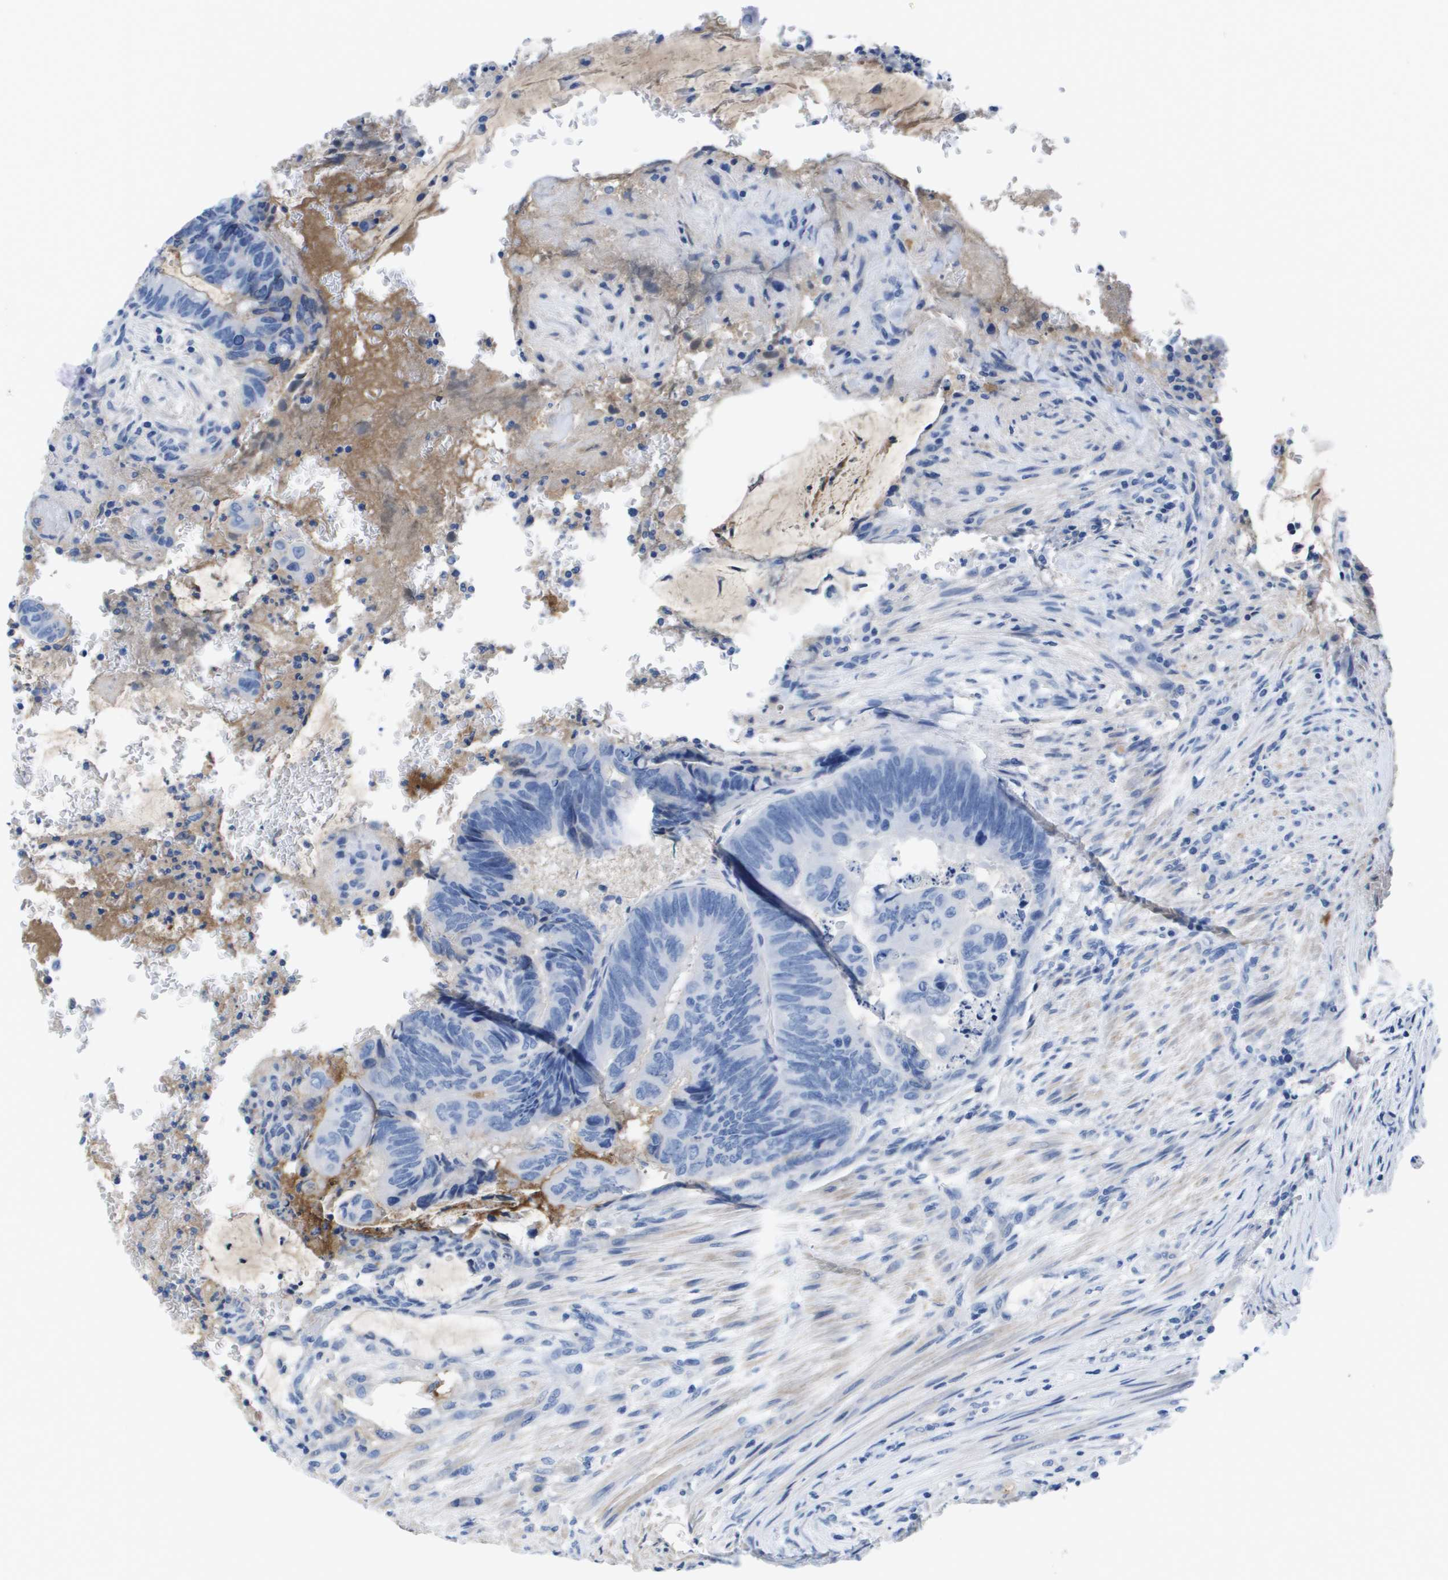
{"staining": {"intensity": "negative", "quantity": "none", "location": "none"}, "tissue": "colorectal cancer", "cell_type": "Tumor cells", "image_type": "cancer", "snomed": [{"axis": "morphology", "description": "Normal tissue, NOS"}, {"axis": "morphology", "description": "Adenocarcinoma, NOS"}, {"axis": "topography", "description": "Rectum"}], "caption": "This photomicrograph is of colorectal adenocarcinoma stained with immunohistochemistry (IHC) to label a protein in brown with the nuclei are counter-stained blue. There is no positivity in tumor cells.", "gene": "APOA1", "patient": {"sex": "male", "age": 92}}